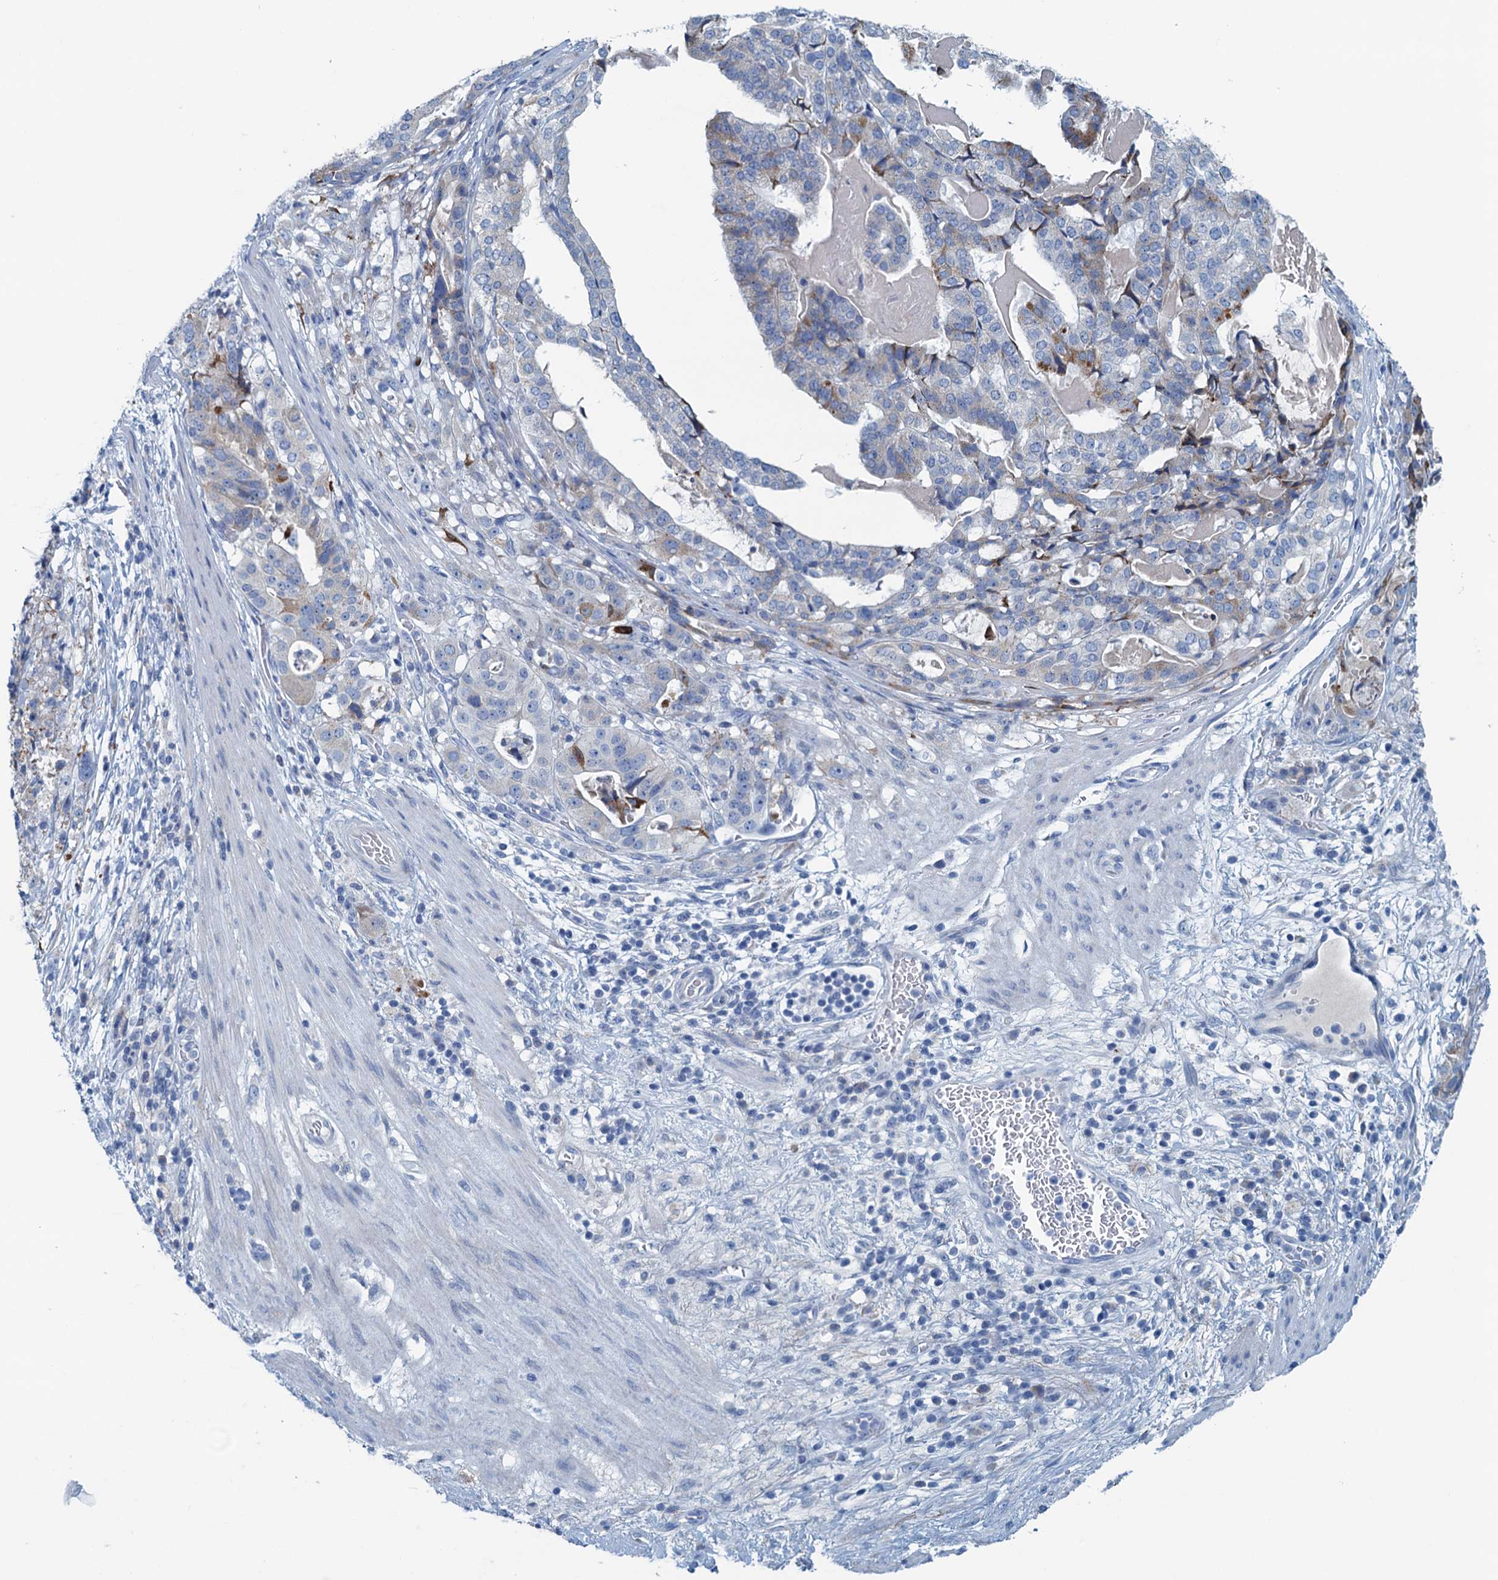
{"staining": {"intensity": "weak", "quantity": "<25%", "location": "cytoplasmic/membranous"}, "tissue": "stomach cancer", "cell_type": "Tumor cells", "image_type": "cancer", "snomed": [{"axis": "morphology", "description": "Adenocarcinoma, NOS"}, {"axis": "topography", "description": "Stomach"}], "caption": "Photomicrograph shows no protein staining in tumor cells of stomach adenocarcinoma tissue.", "gene": "C10orf88", "patient": {"sex": "male", "age": 48}}